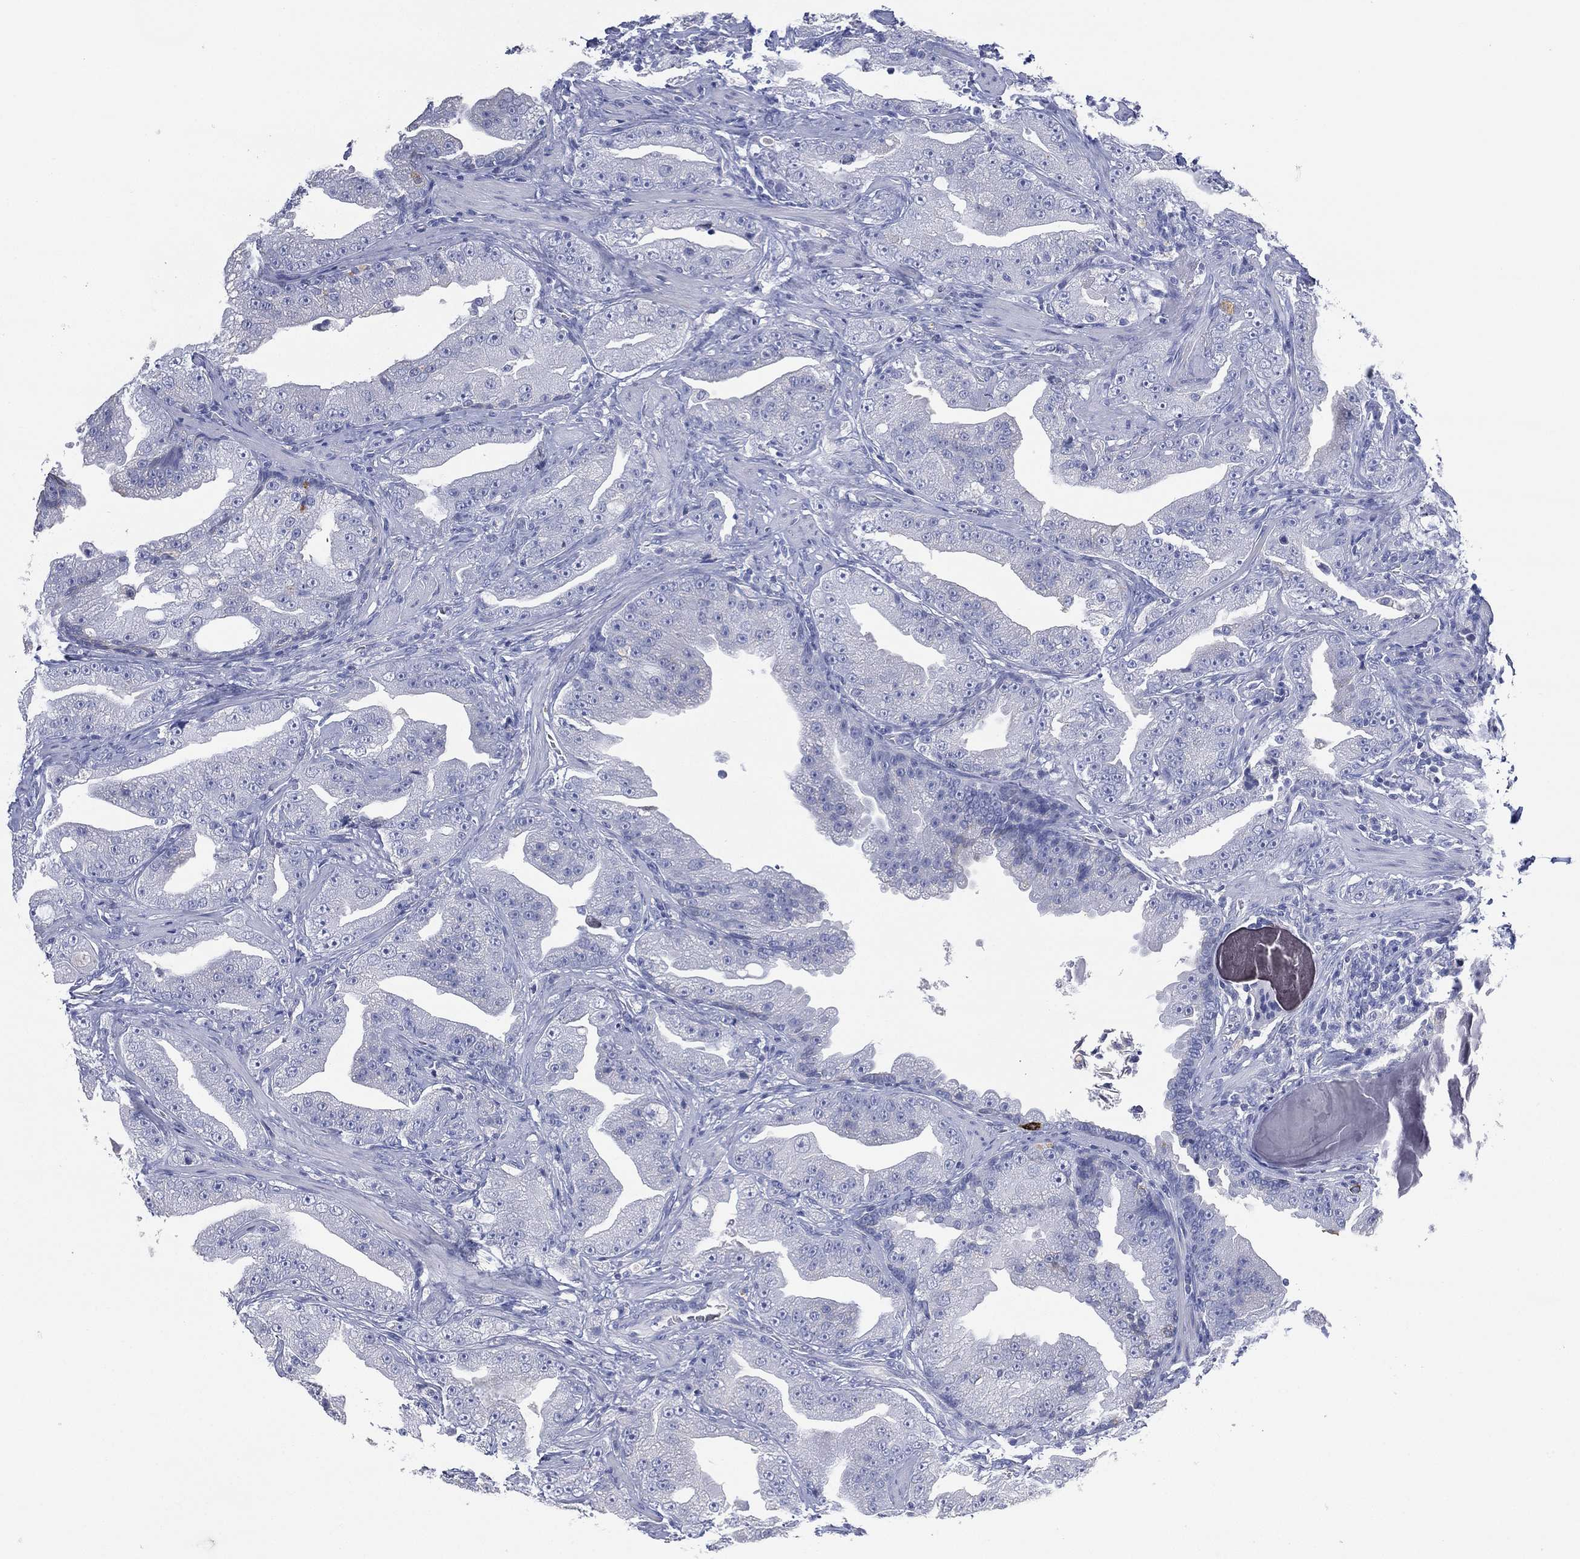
{"staining": {"intensity": "negative", "quantity": "none", "location": "none"}, "tissue": "prostate cancer", "cell_type": "Tumor cells", "image_type": "cancer", "snomed": [{"axis": "morphology", "description": "Adenocarcinoma, Low grade"}, {"axis": "topography", "description": "Prostate"}], "caption": "High power microscopy image of an immunohistochemistry histopathology image of prostate adenocarcinoma (low-grade), revealing no significant expression in tumor cells. (DAB IHC visualized using brightfield microscopy, high magnification).", "gene": "FMO1", "patient": {"sex": "male", "age": 62}}